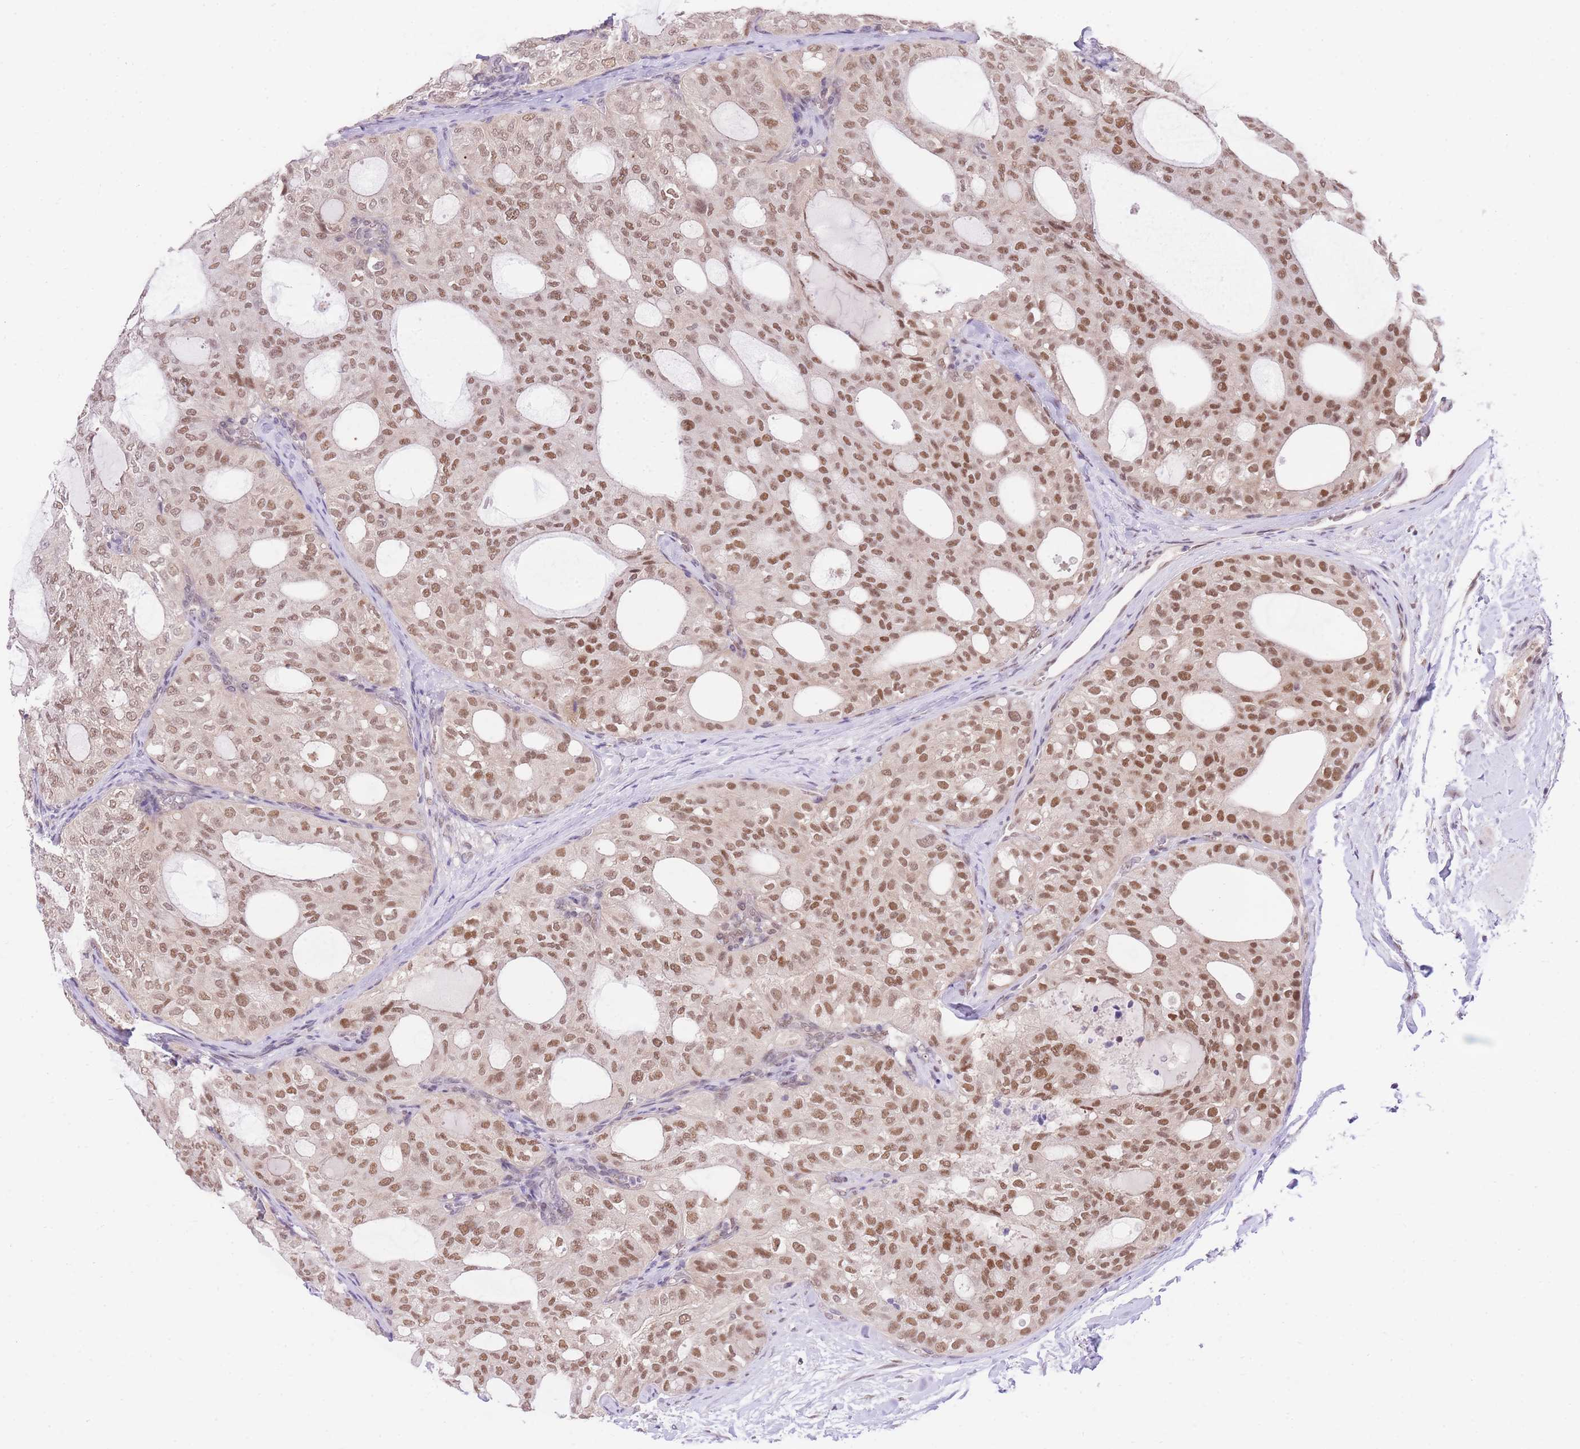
{"staining": {"intensity": "moderate", "quantity": ">75%", "location": "nuclear"}, "tissue": "thyroid cancer", "cell_type": "Tumor cells", "image_type": "cancer", "snomed": [{"axis": "morphology", "description": "Follicular adenoma carcinoma, NOS"}, {"axis": "topography", "description": "Thyroid gland"}], "caption": "Immunohistochemical staining of follicular adenoma carcinoma (thyroid) displays medium levels of moderate nuclear positivity in approximately >75% of tumor cells.", "gene": "UBXN7", "patient": {"sex": "male", "age": 75}}